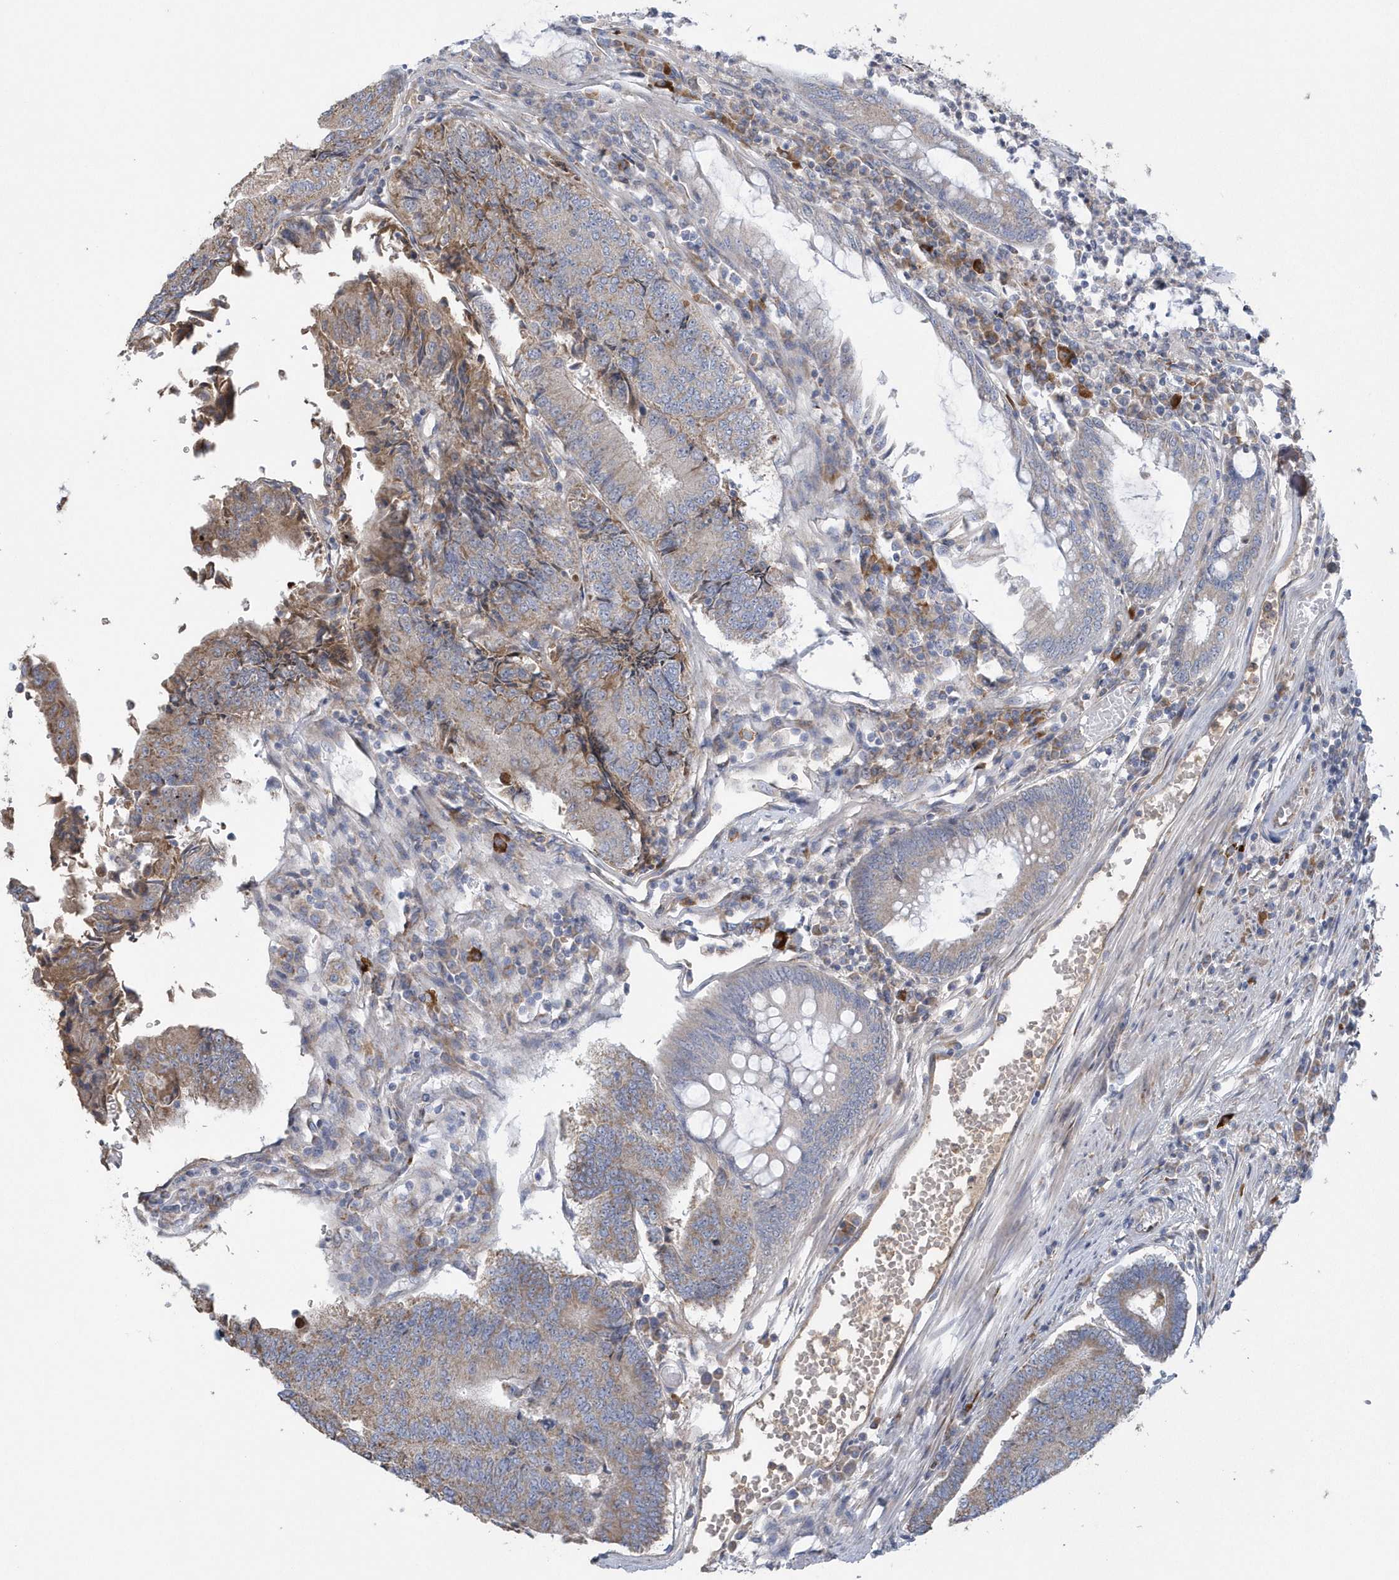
{"staining": {"intensity": "weak", "quantity": "<25%", "location": "cytoplasmic/membranous"}, "tissue": "colorectal cancer", "cell_type": "Tumor cells", "image_type": "cancer", "snomed": [{"axis": "morphology", "description": "Adenocarcinoma, NOS"}, {"axis": "topography", "description": "Colon"}], "caption": "Immunohistochemistry (IHC) of human adenocarcinoma (colorectal) exhibits no positivity in tumor cells.", "gene": "SPATA18", "patient": {"sex": "female", "age": 67}}